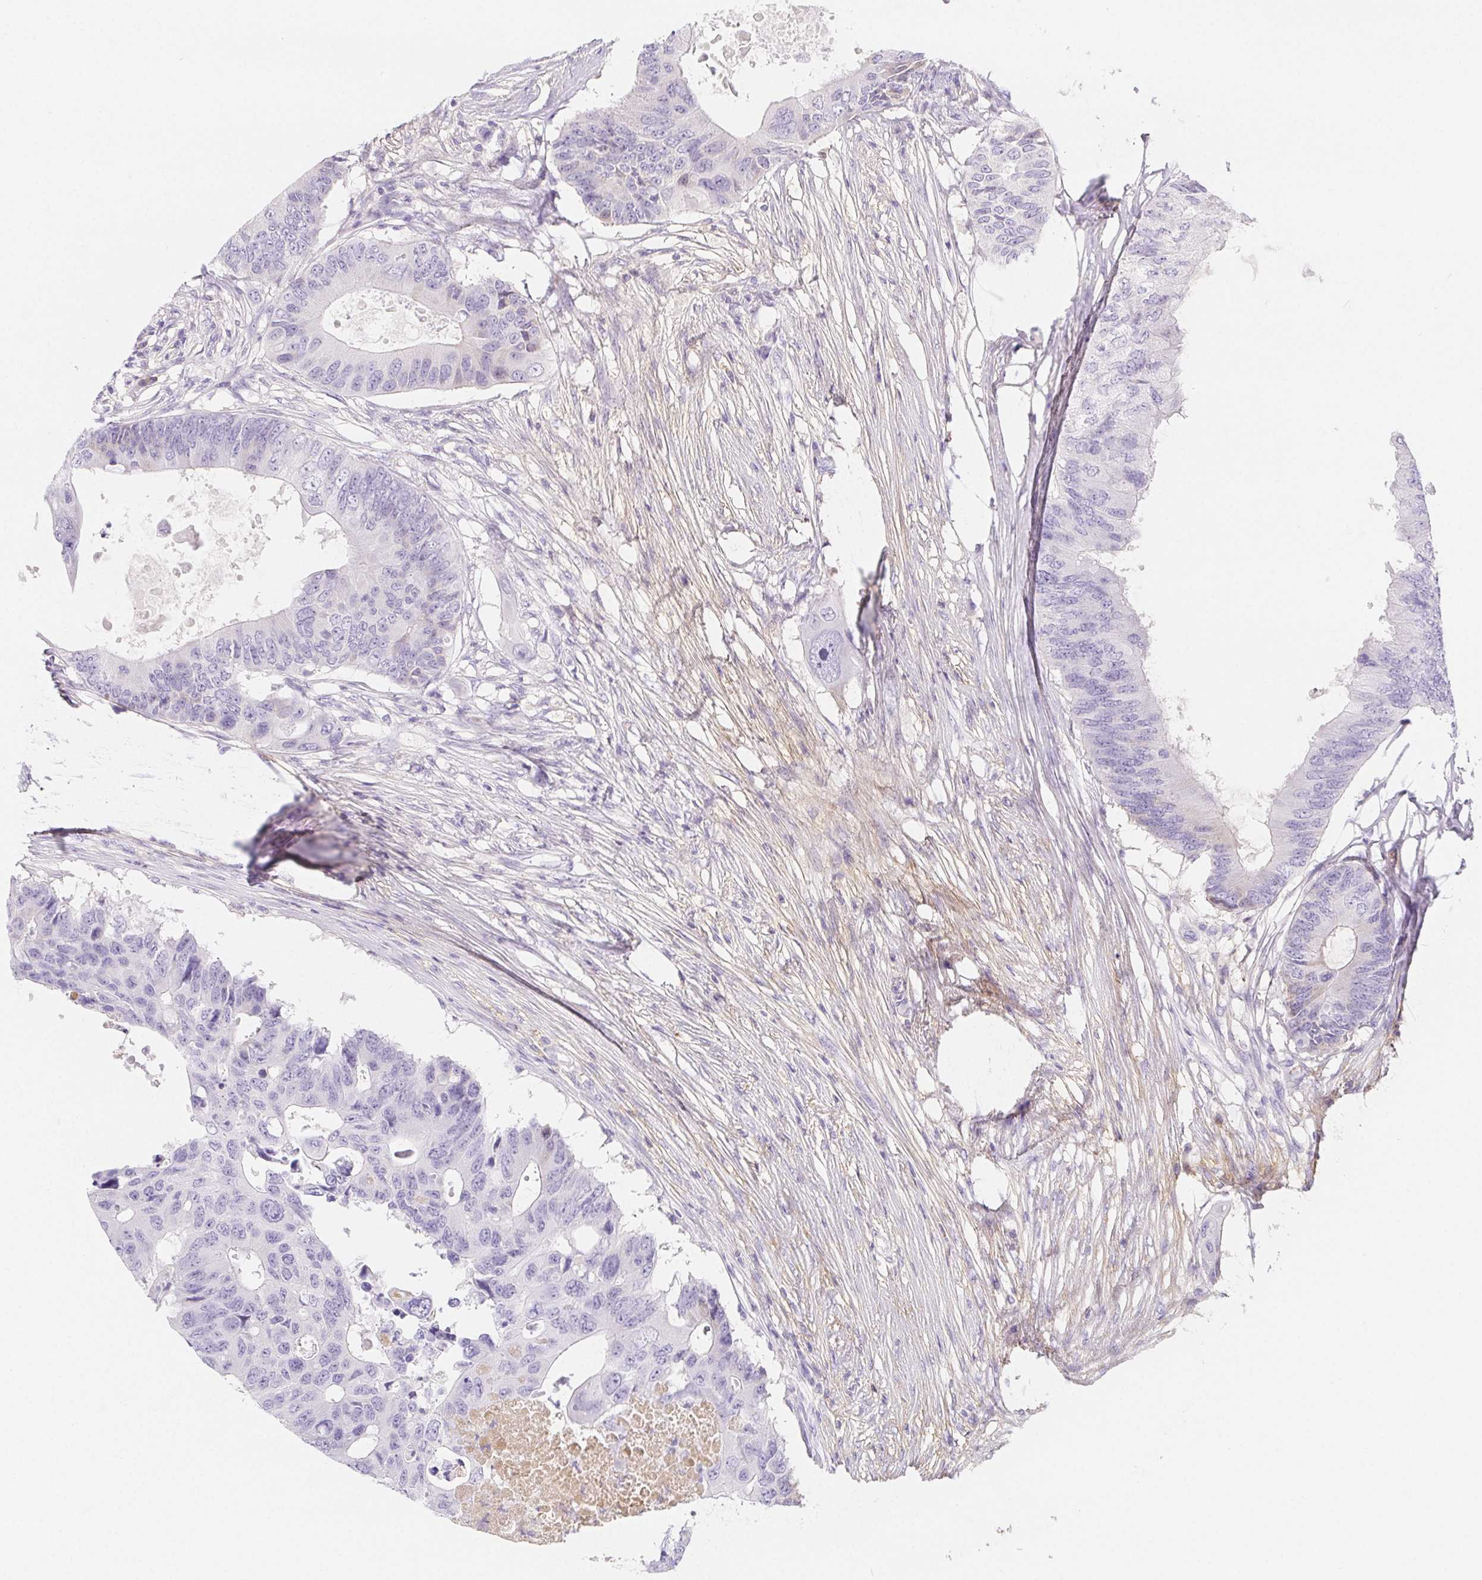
{"staining": {"intensity": "negative", "quantity": "none", "location": "none"}, "tissue": "colorectal cancer", "cell_type": "Tumor cells", "image_type": "cancer", "snomed": [{"axis": "morphology", "description": "Adenocarcinoma, NOS"}, {"axis": "topography", "description": "Colon"}], "caption": "IHC micrograph of adenocarcinoma (colorectal) stained for a protein (brown), which exhibits no expression in tumor cells.", "gene": "ITIH2", "patient": {"sex": "male", "age": 71}}